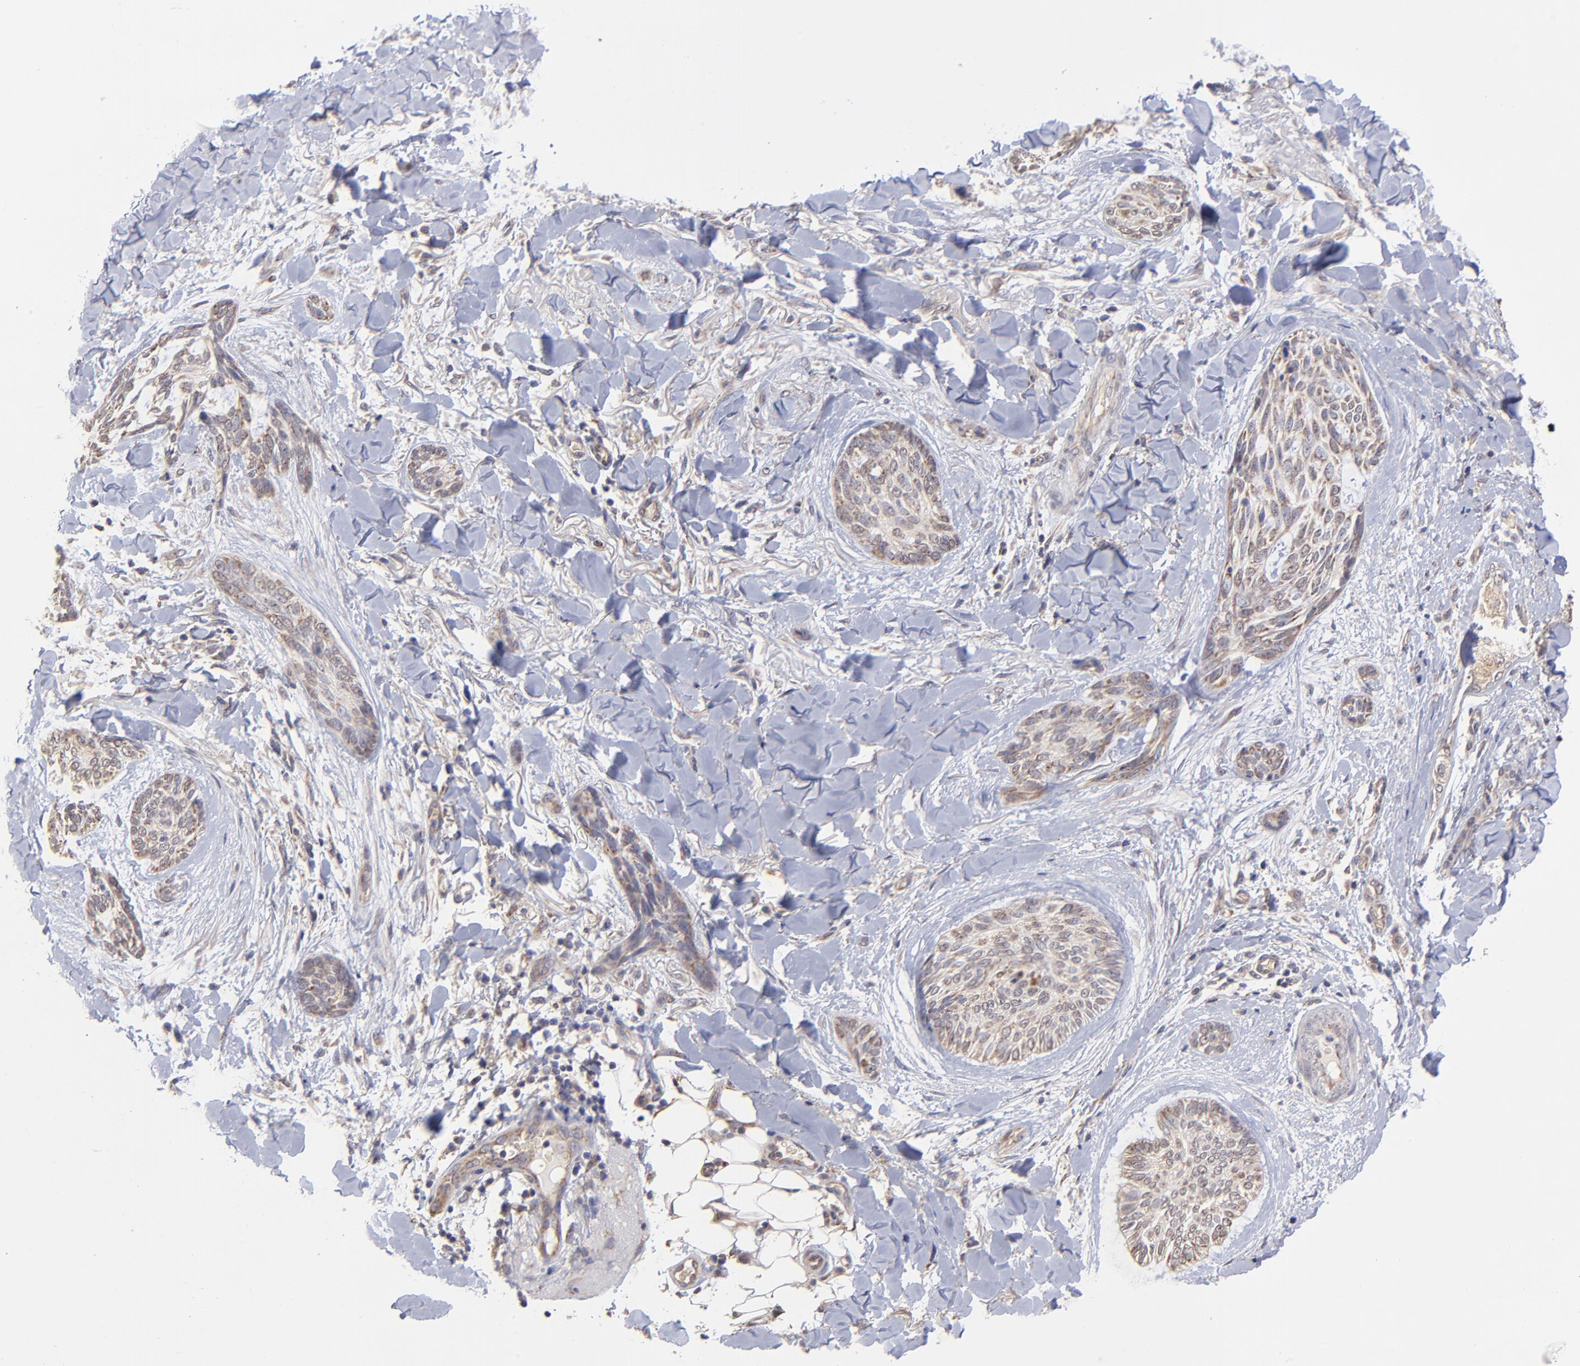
{"staining": {"intensity": "moderate", "quantity": ">75%", "location": "cytoplasmic/membranous"}, "tissue": "skin cancer", "cell_type": "Tumor cells", "image_type": "cancer", "snomed": [{"axis": "morphology", "description": "Normal tissue, NOS"}, {"axis": "morphology", "description": "Basal cell carcinoma"}, {"axis": "topography", "description": "Skin"}], "caption": "Immunohistochemistry (IHC) micrograph of neoplastic tissue: skin basal cell carcinoma stained using immunohistochemistry (IHC) exhibits medium levels of moderate protein expression localized specifically in the cytoplasmic/membranous of tumor cells, appearing as a cytoplasmic/membranous brown color.", "gene": "UBE2H", "patient": {"sex": "female", "age": 71}}